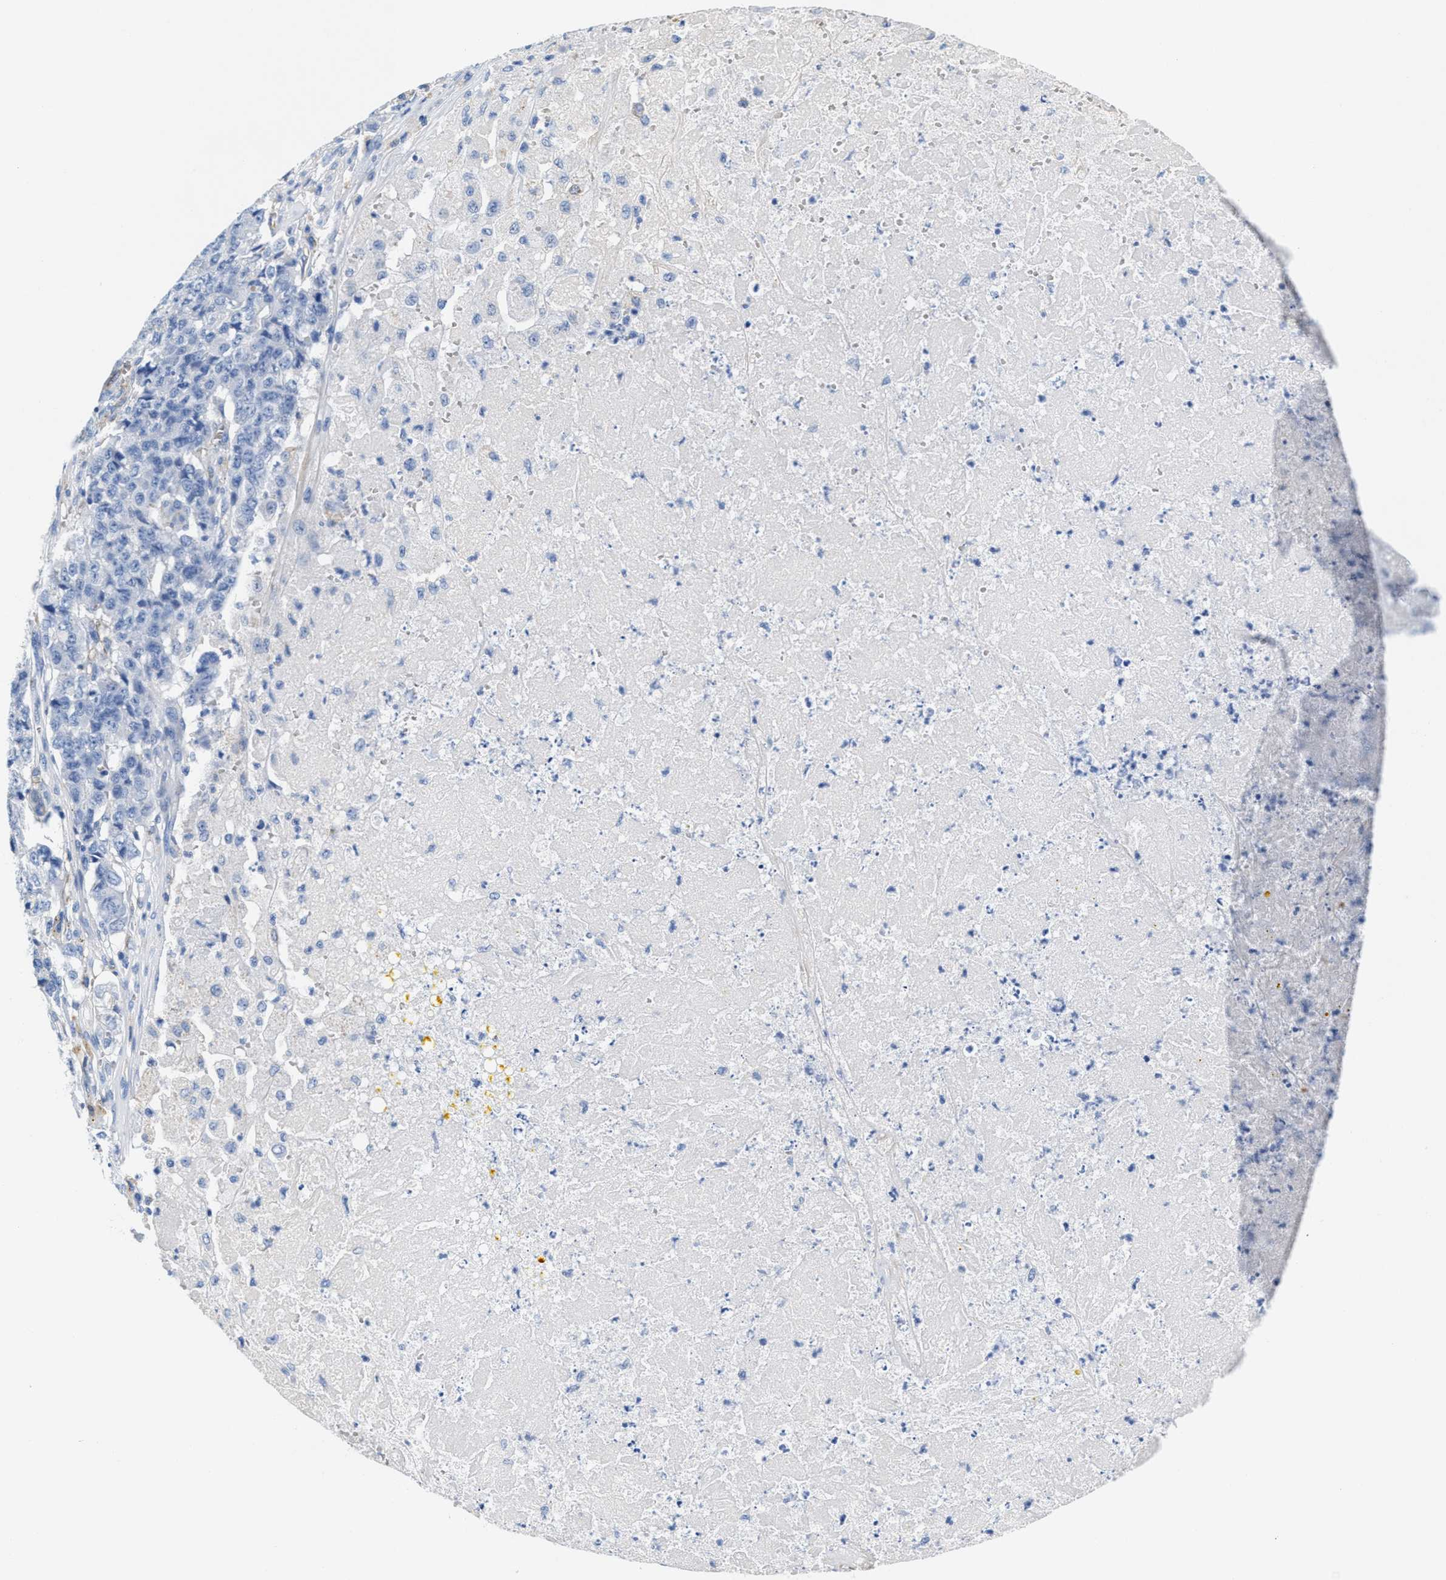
{"staining": {"intensity": "negative", "quantity": "none", "location": "none"}, "tissue": "pancreatic cancer", "cell_type": "Tumor cells", "image_type": "cancer", "snomed": [{"axis": "morphology", "description": "Adenocarcinoma, NOS"}, {"axis": "topography", "description": "Pancreas"}], "caption": "There is no significant staining in tumor cells of pancreatic cancer. Brightfield microscopy of immunohistochemistry stained with DAB (brown) and hematoxylin (blue), captured at high magnification.", "gene": "SLFN13", "patient": {"sex": "male", "age": 50}}